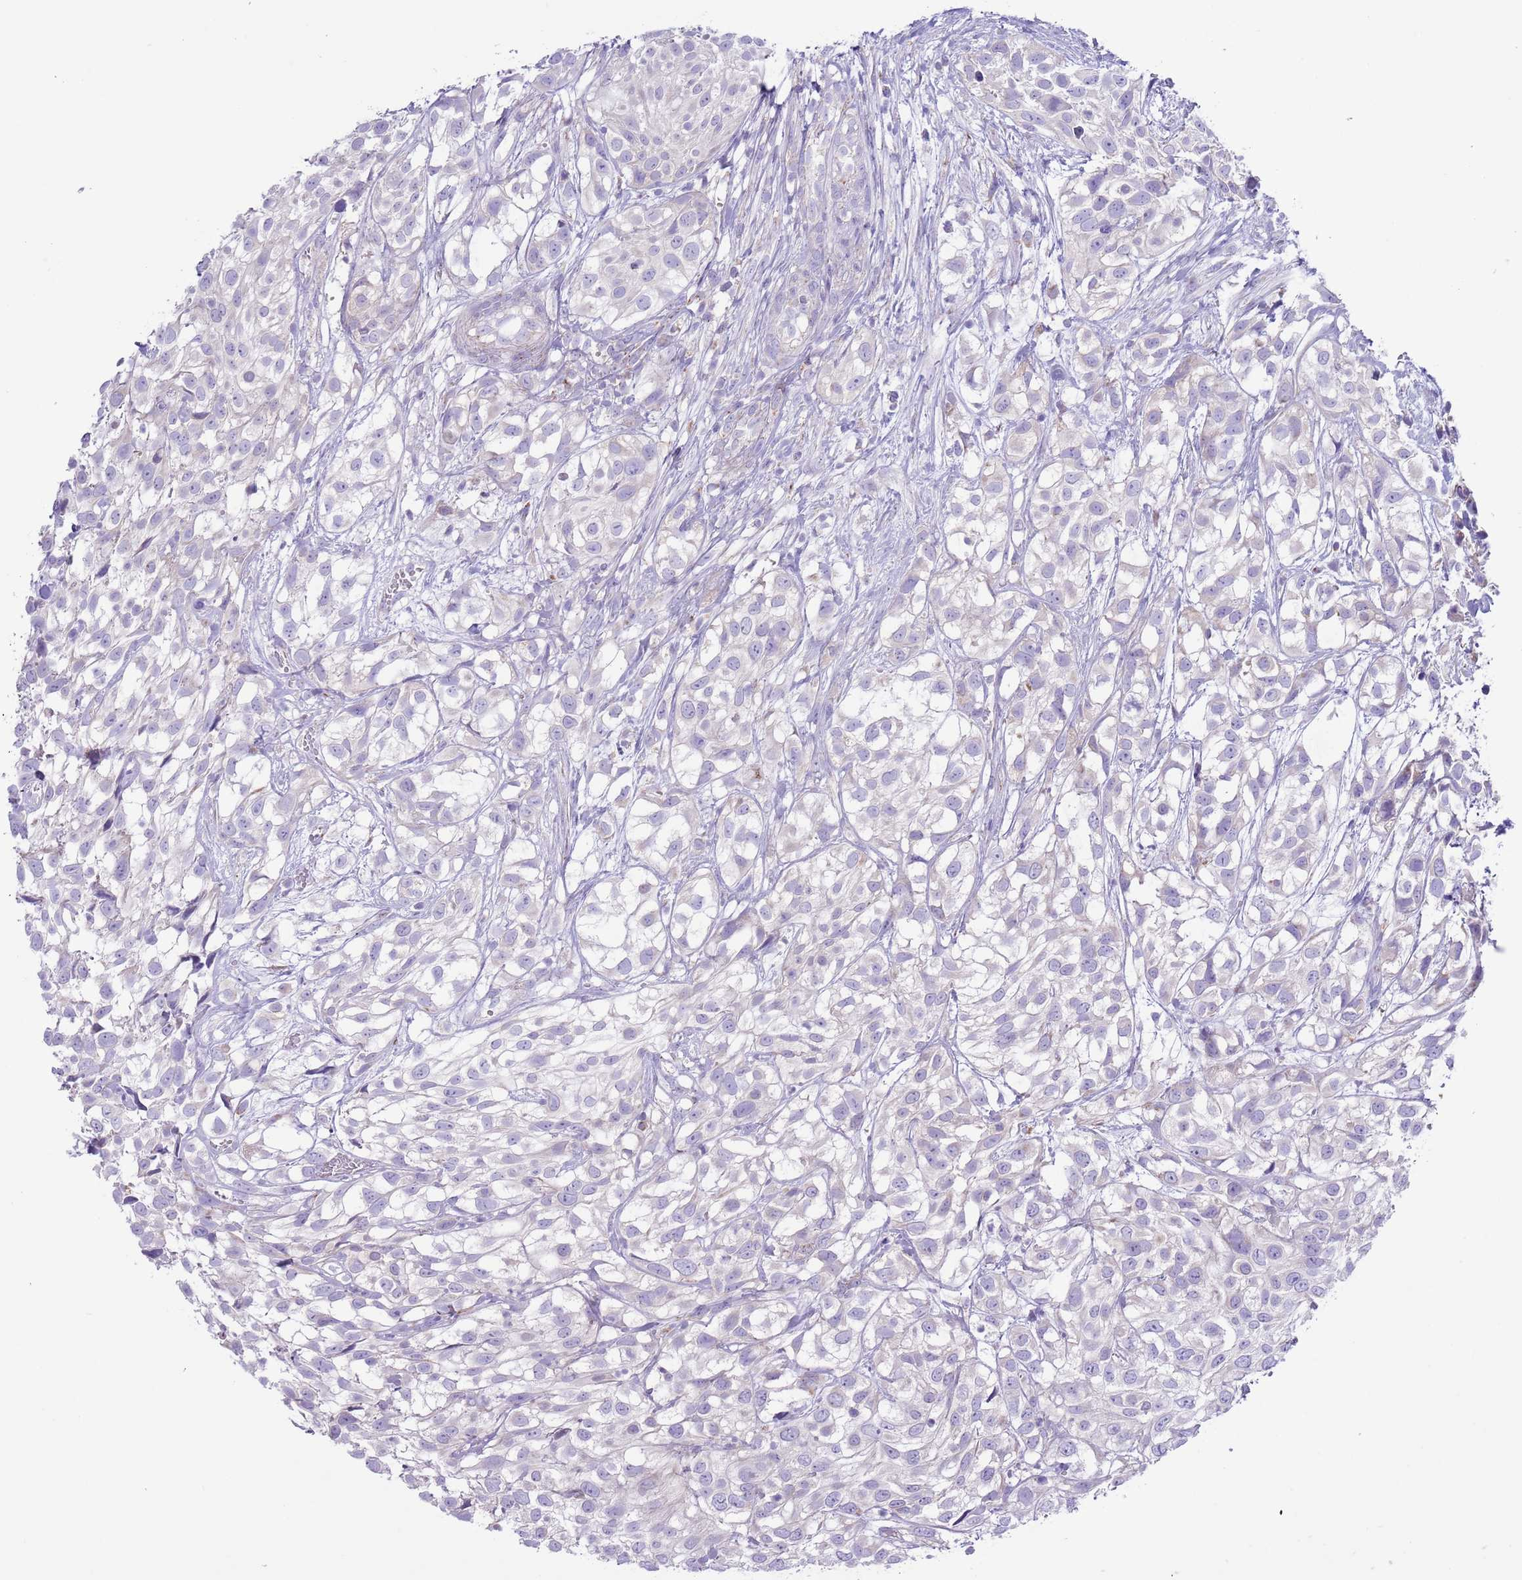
{"staining": {"intensity": "negative", "quantity": "none", "location": "none"}, "tissue": "urothelial cancer", "cell_type": "Tumor cells", "image_type": "cancer", "snomed": [{"axis": "morphology", "description": "Urothelial carcinoma, High grade"}, {"axis": "topography", "description": "Urinary bladder"}], "caption": "Immunohistochemical staining of urothelial carcinoma (high-grade) shows no significant positivity in tumor cells. (DAB (3,3'-diaminobenzidine) immunohistochemistry (IHC) with hematoxylin counter stain).", "gene": "ATP6V1B1", "patient": {"sex": "male", "age": 56}}